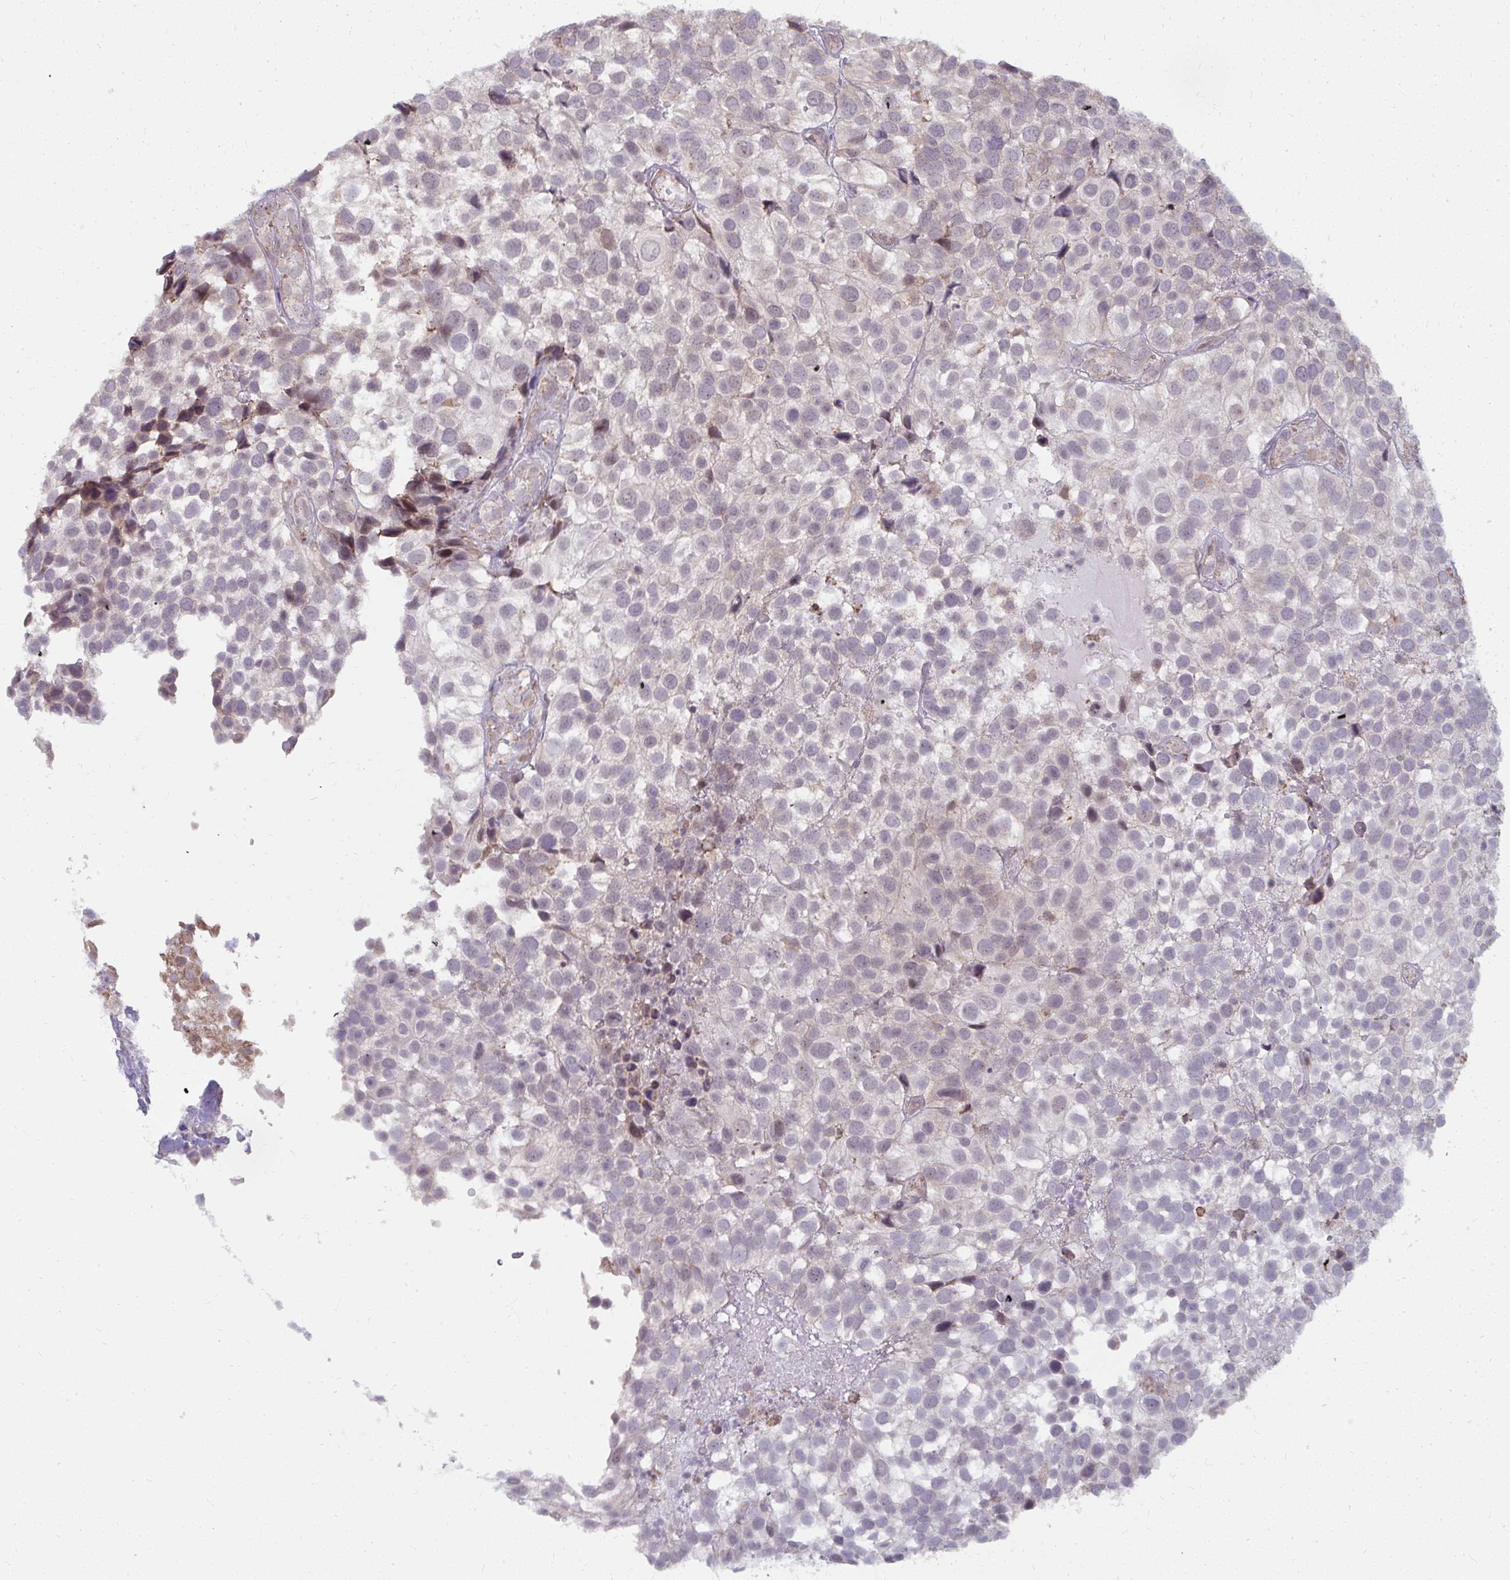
{"staining": {"intensity": "negative", "quantity": "none", "location": "none"}, "tissue": "urothelial cancer", "cell_type": "Tumor cells", "image_type": "cancer", "snomed": [{"axis": "morphology", "description": "Urothelial carcinoma, High grade"}, {"axis": "topography", "description": "Urinary bladder"}], "caption": "The micrograph shows no significant positivity in tumor cells of urothelial cancer. Brightfield microscopy of IHC stained with DAB (brown) and hematoxylin (blue), captured at high magnification.", "gene": "NMNAT1", "patient": {"sex": "male", "age": 56}}